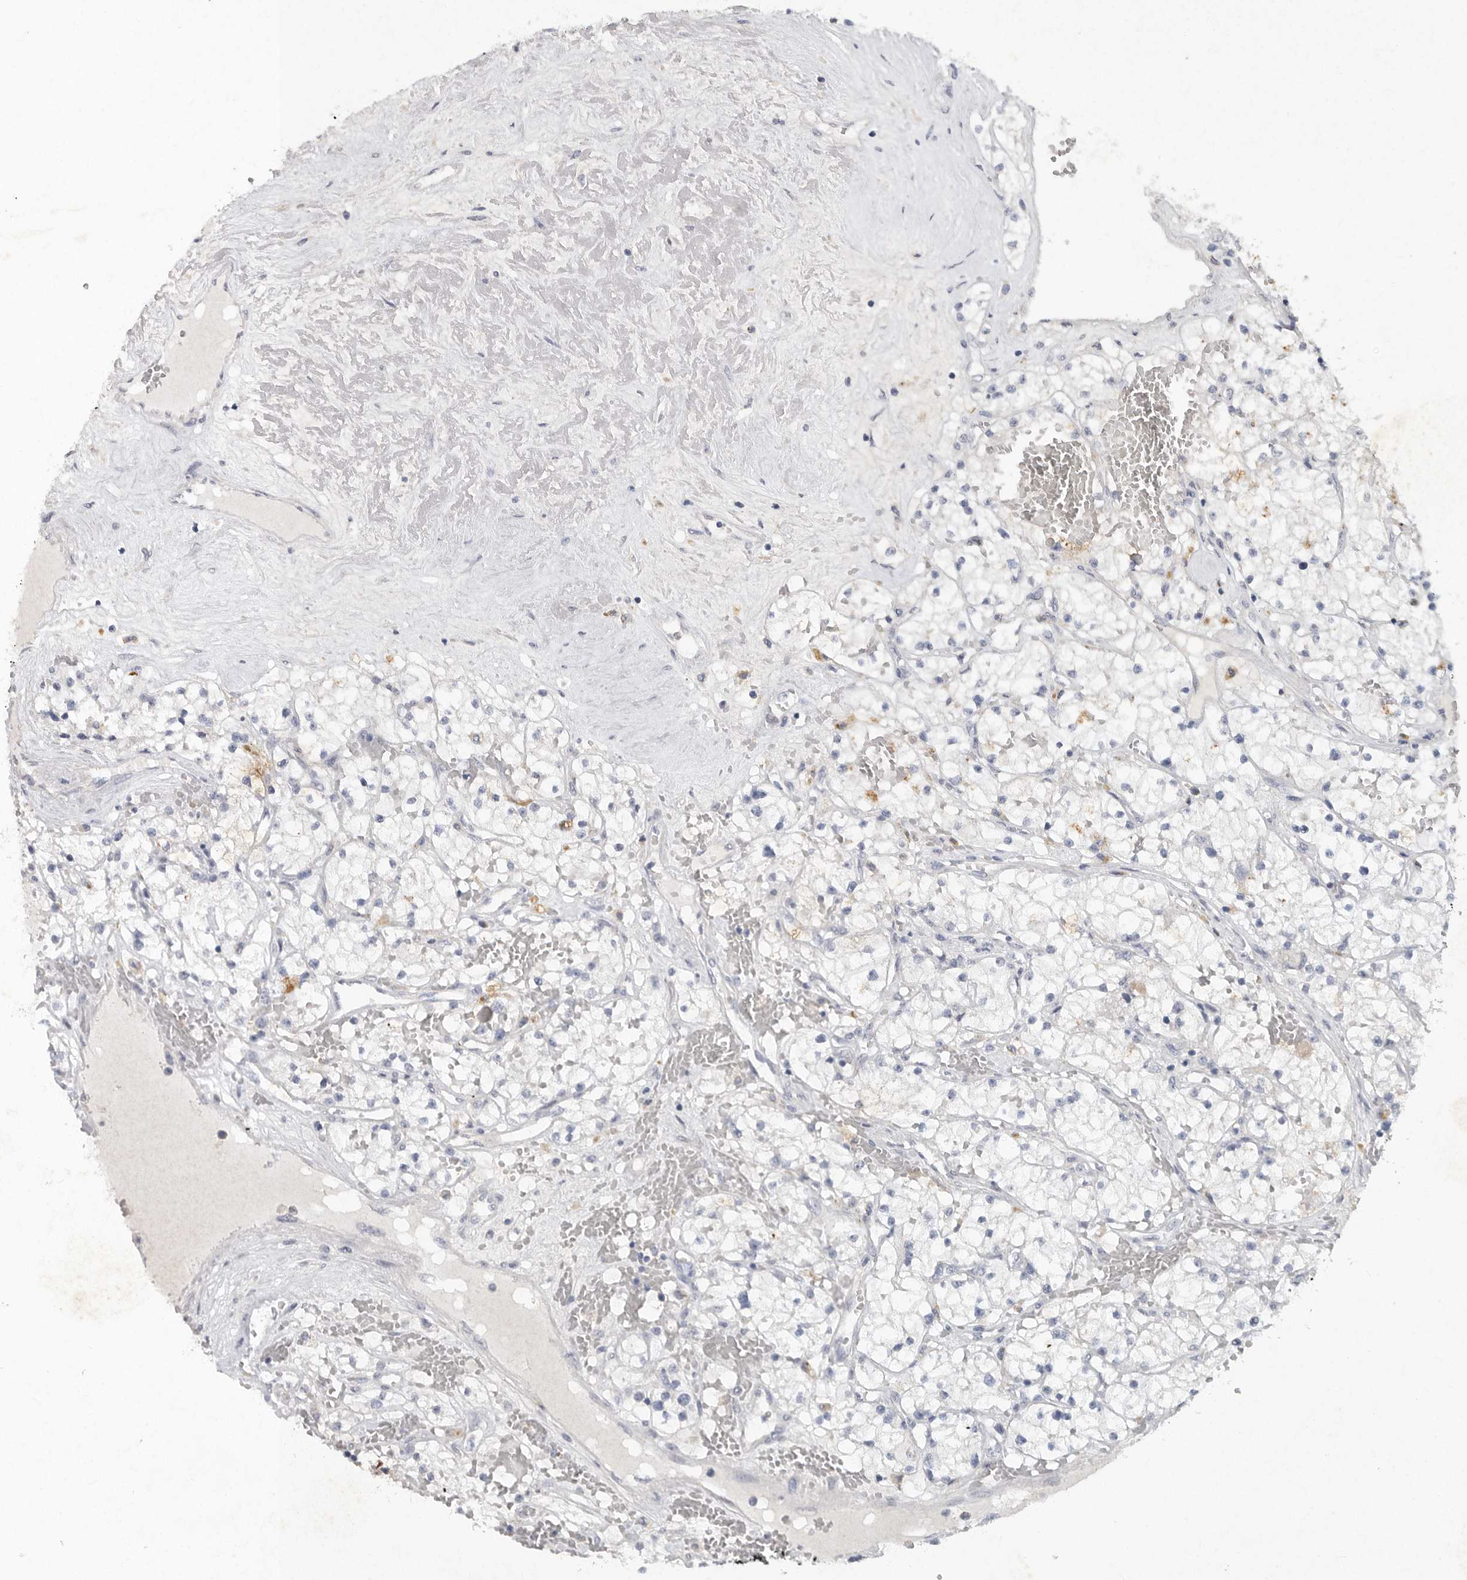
{"staining": {"intensity": "negative", "quantity": "none", "location": "none"}, "tissue": "renal cancer", "cell_type": "Tumor cells", "image_type": "cancer", "snomed": [{"axis": "morphology", "description": "Normal tissue, NOS"}, {"axis": "morphology", "description": "Adenocarcinoma, NOS"}, {"axis": "topography", "description": "Kidney"}], "caption": "Tumor cells show no significant positivity in renal adenocarcinoma. (Immunohistochemistry, brightfield microscopy, high magnification).", "gene": "REG4", "patient": {"sex": "male", "age": 68}}